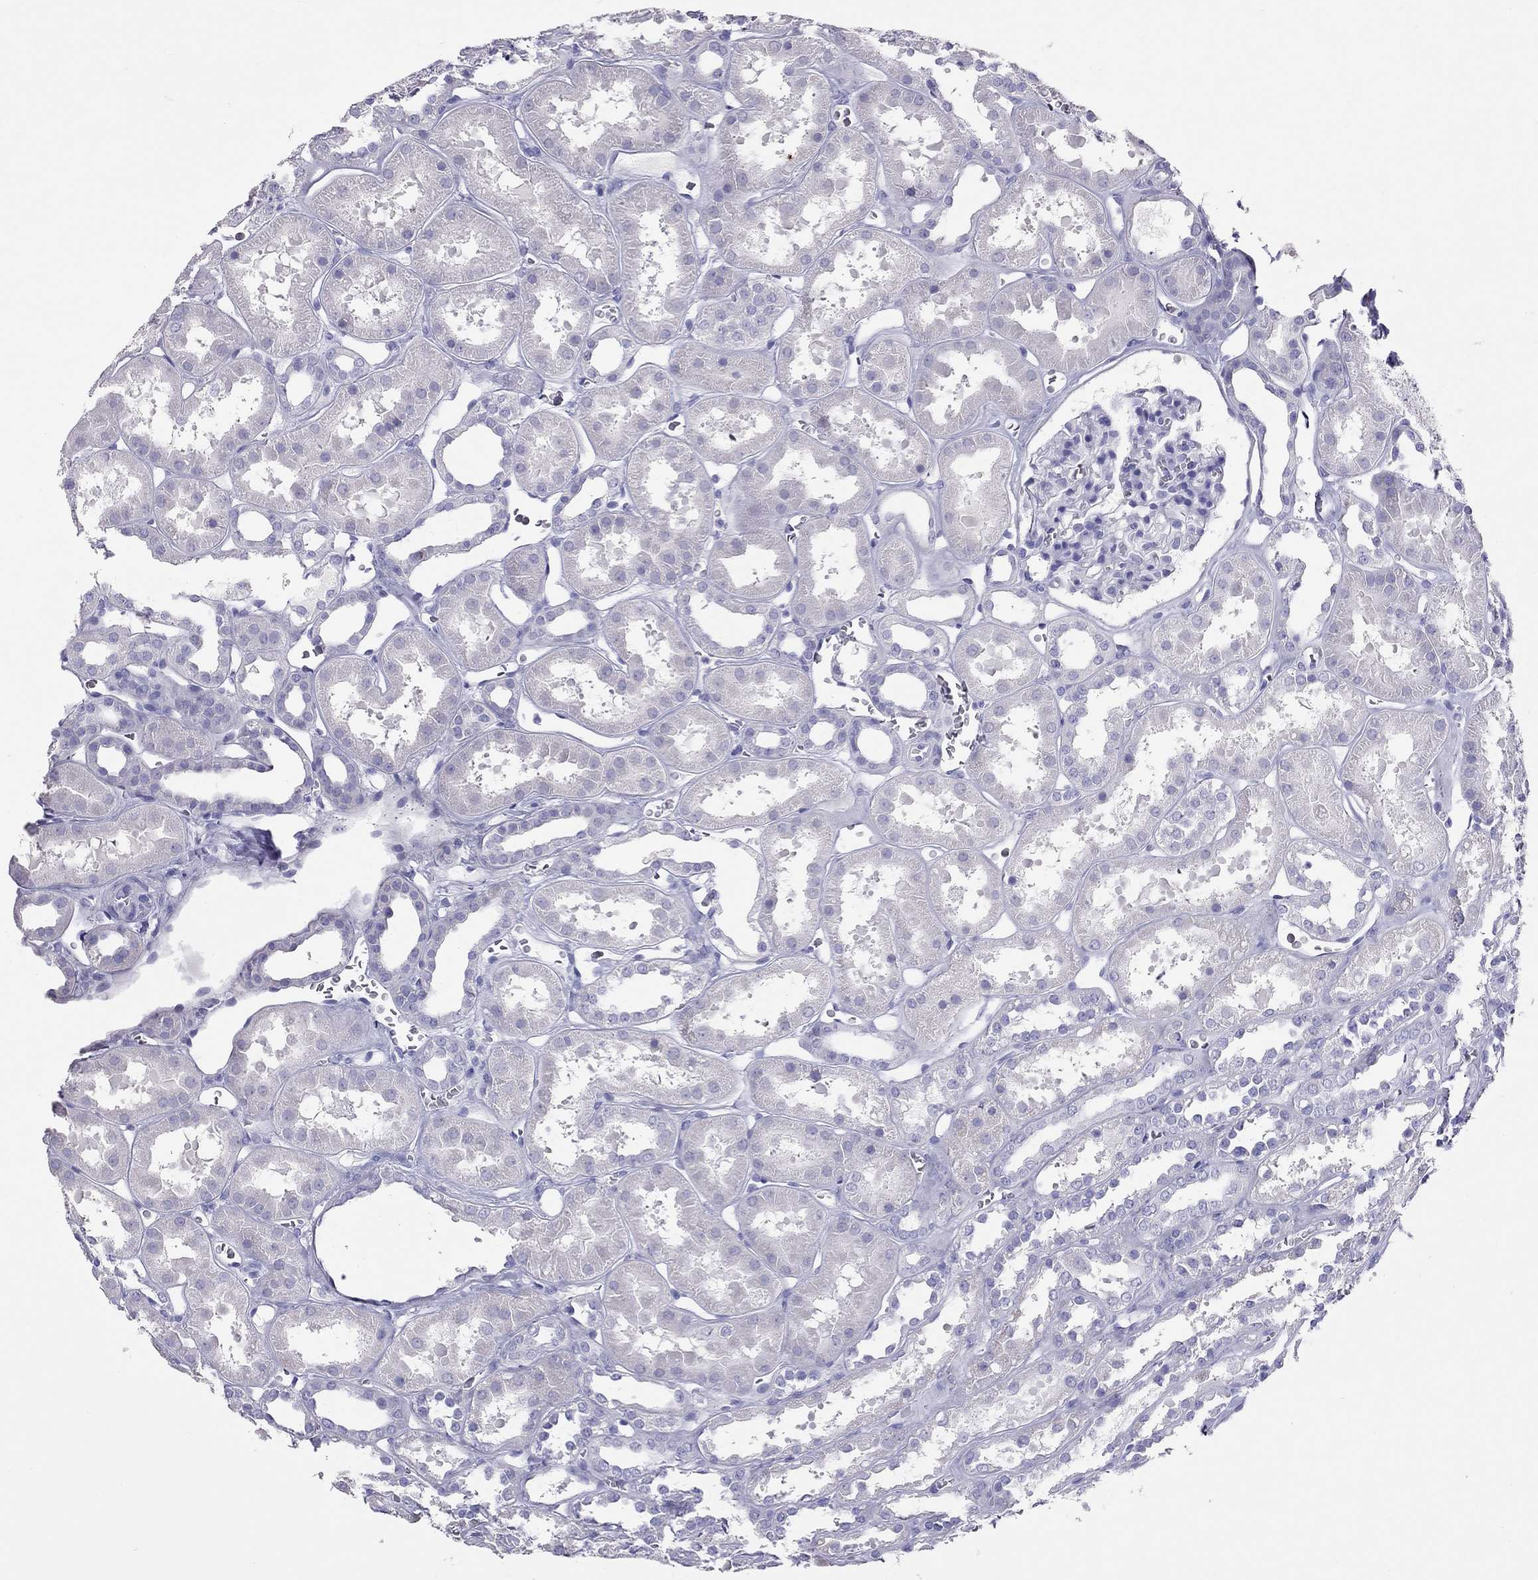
{"staining": {"intensity": "negative", "quantity": "none", "location": "none"}, "tissue": "kidney", "cell_type": "Cells in glomeruli", "image_type": "normal", "snomed": [{"axis": "morphology", "description": "Normal tissue, NOS"}, {"axis": "topography", "description": "Kidney"}], "caption": "The IHC photomicrograph has no significant positivity in cells in glomeruli of kidney. (DAB immunohistochemistry visualized using brightfield microscopy, high magnification).", "gene": "PSMB11", "patient": {"sex": "female", "age": 41}}